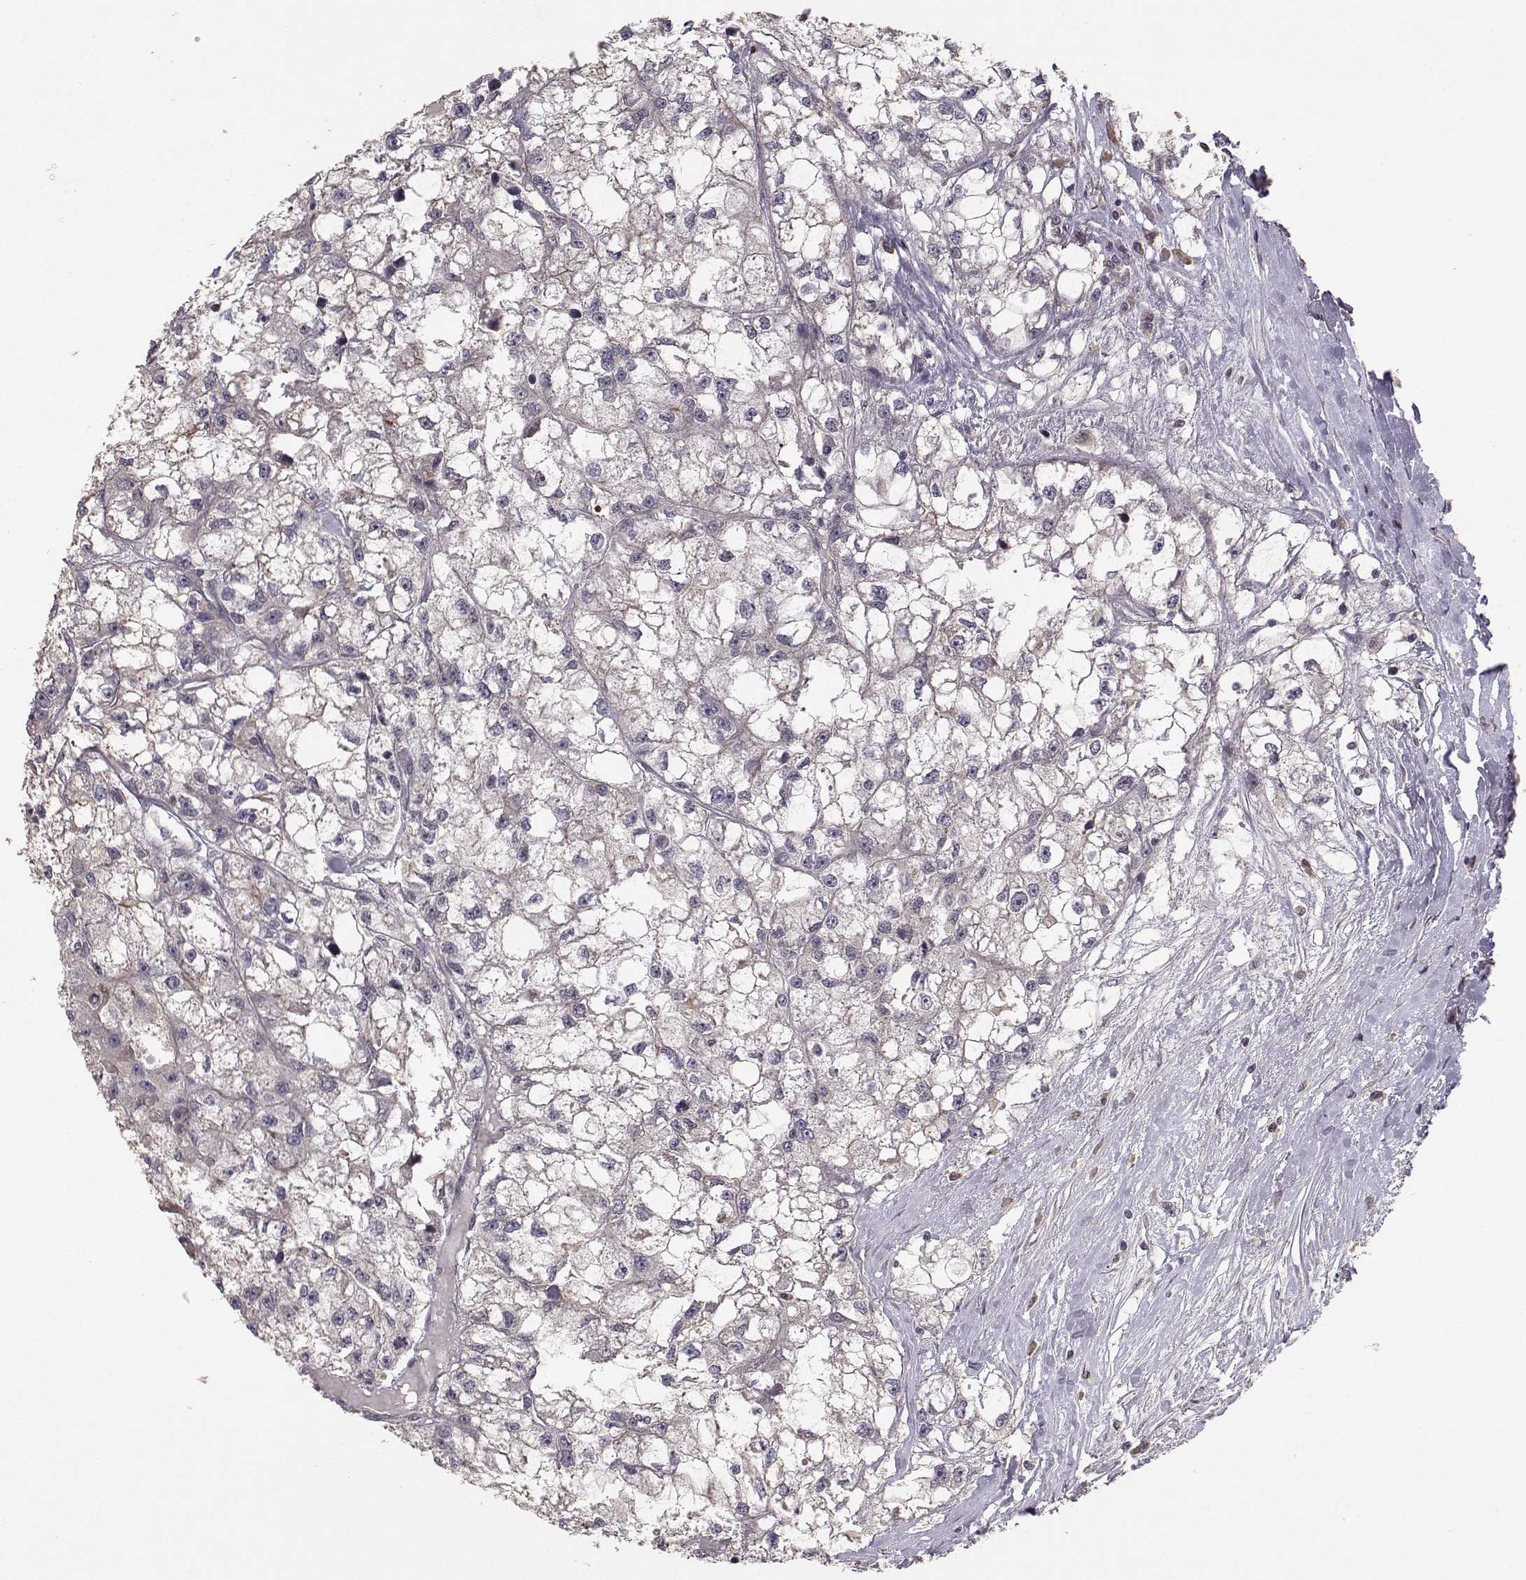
{"staining": {"intensity": "moderate", "quantity": "<25%", "location": "cytoplasmic/membranous"}, "tissue": "renal cancer", "cell_type": "Tumor cells", "image_type": "cancer", "snomed": [{"axis": "morphology", "description": "Adenocarcinoma, NOS"}, {"axis": "topography", "description": "Kidney"}], "caption": "IHC micrograph of renal adenocarcinoma stained for a protein (brown), which shows low levels of moderate cytoplasmic/membranous positivity in about <25% of tumor cells.", "gene": "PLEKHG3", "patient": {"sex": "male", "age": 56}}